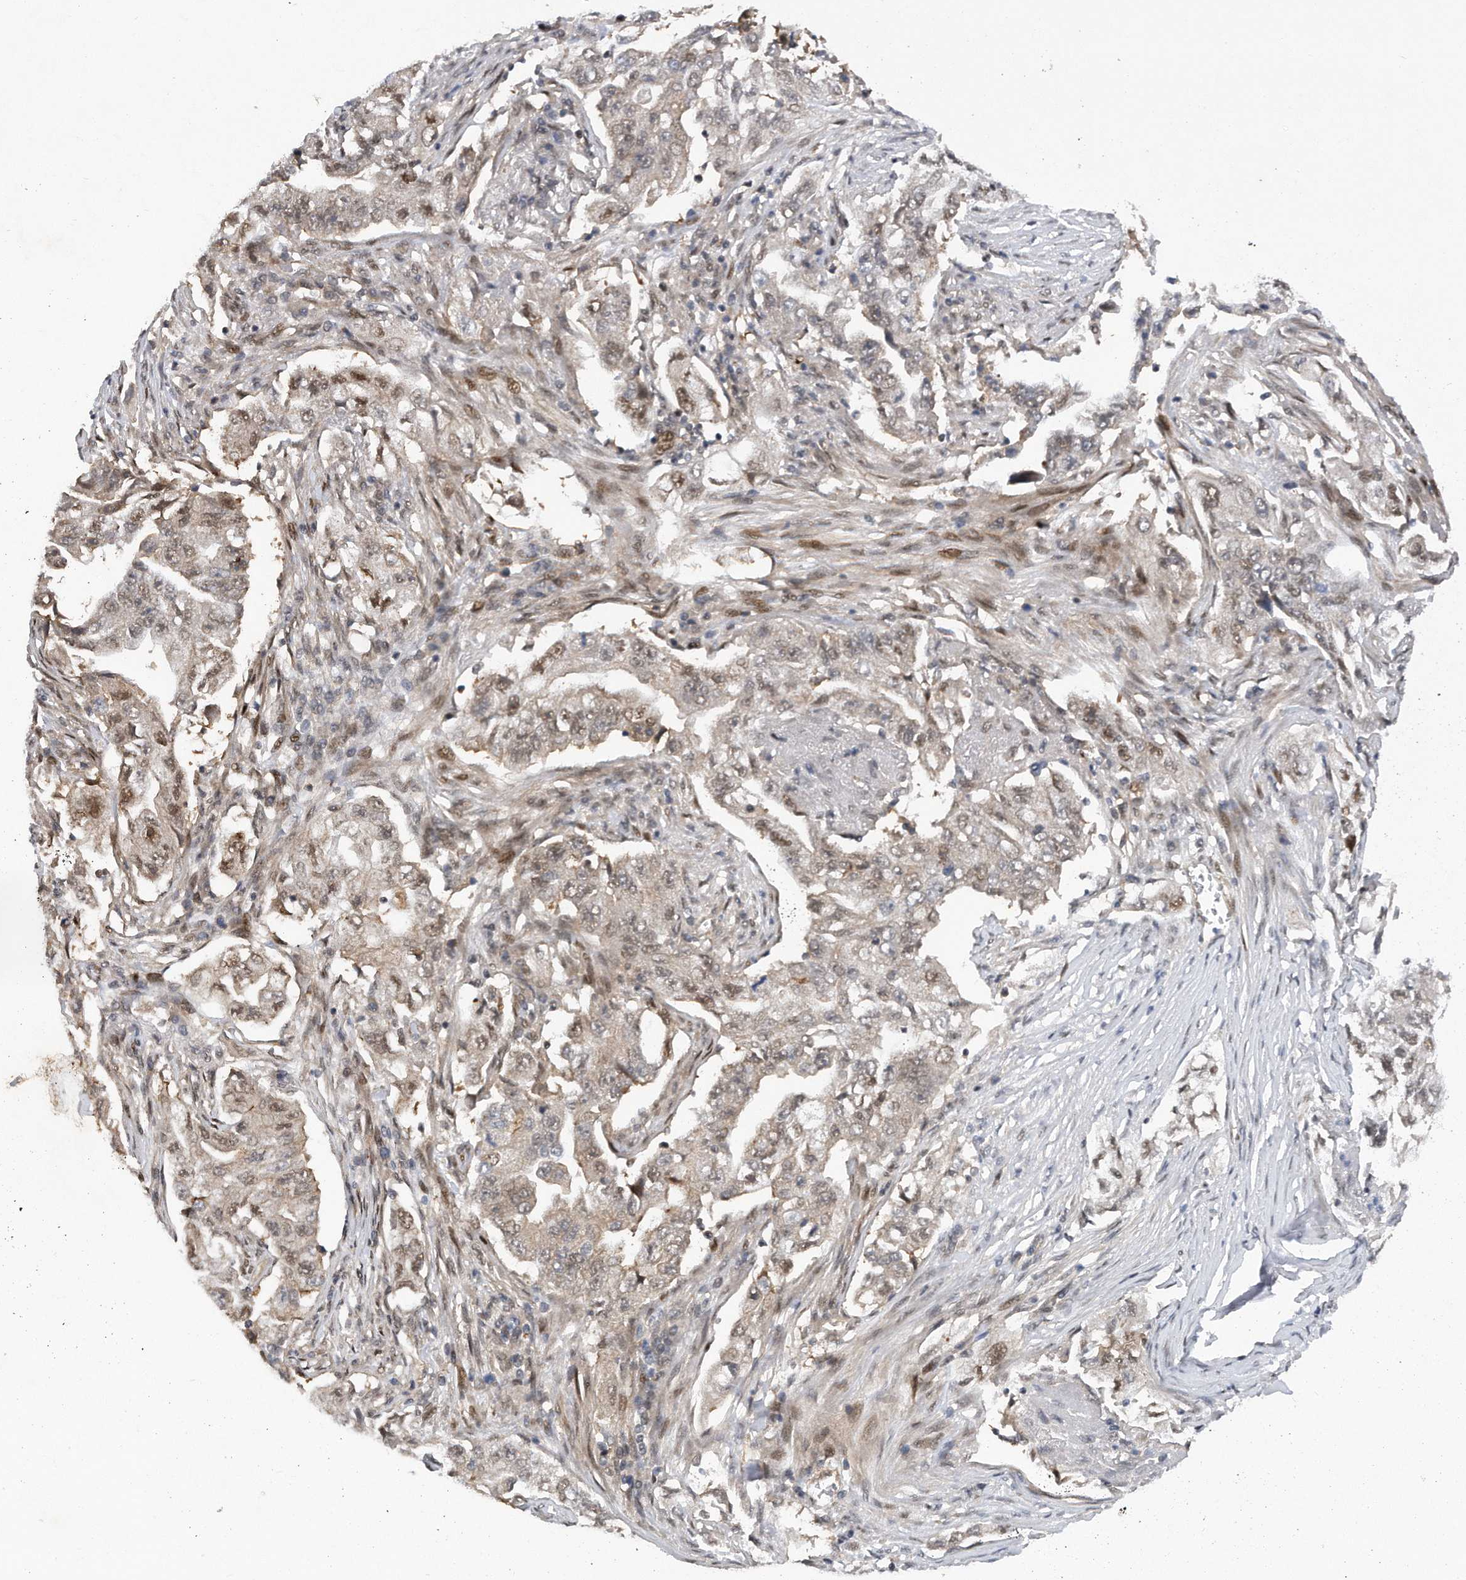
{"staining": {"intensity": "weak", "quantity": "25%-75%", "location": "cytoplasmic/membranous,nuclear"}, "tissue": "lung cancer", "cell_type": "Tumor cells", "image_type": "cancer", "snomed": [{"axis": "morphology", "description": "Adenocarcinoma, NOS"}, {"axis": "topography", "description": "Lung"}], "caption": "Protein staining by immunohistochemistry (IHC) demonstrates weak cytoplasmic/membranous and nuclear staining in about 25%-75% of tumor cells in adenocarcinoma (lung).", "gene": "RWDD2A", "patient": {"sex": "female", "age": 51}}